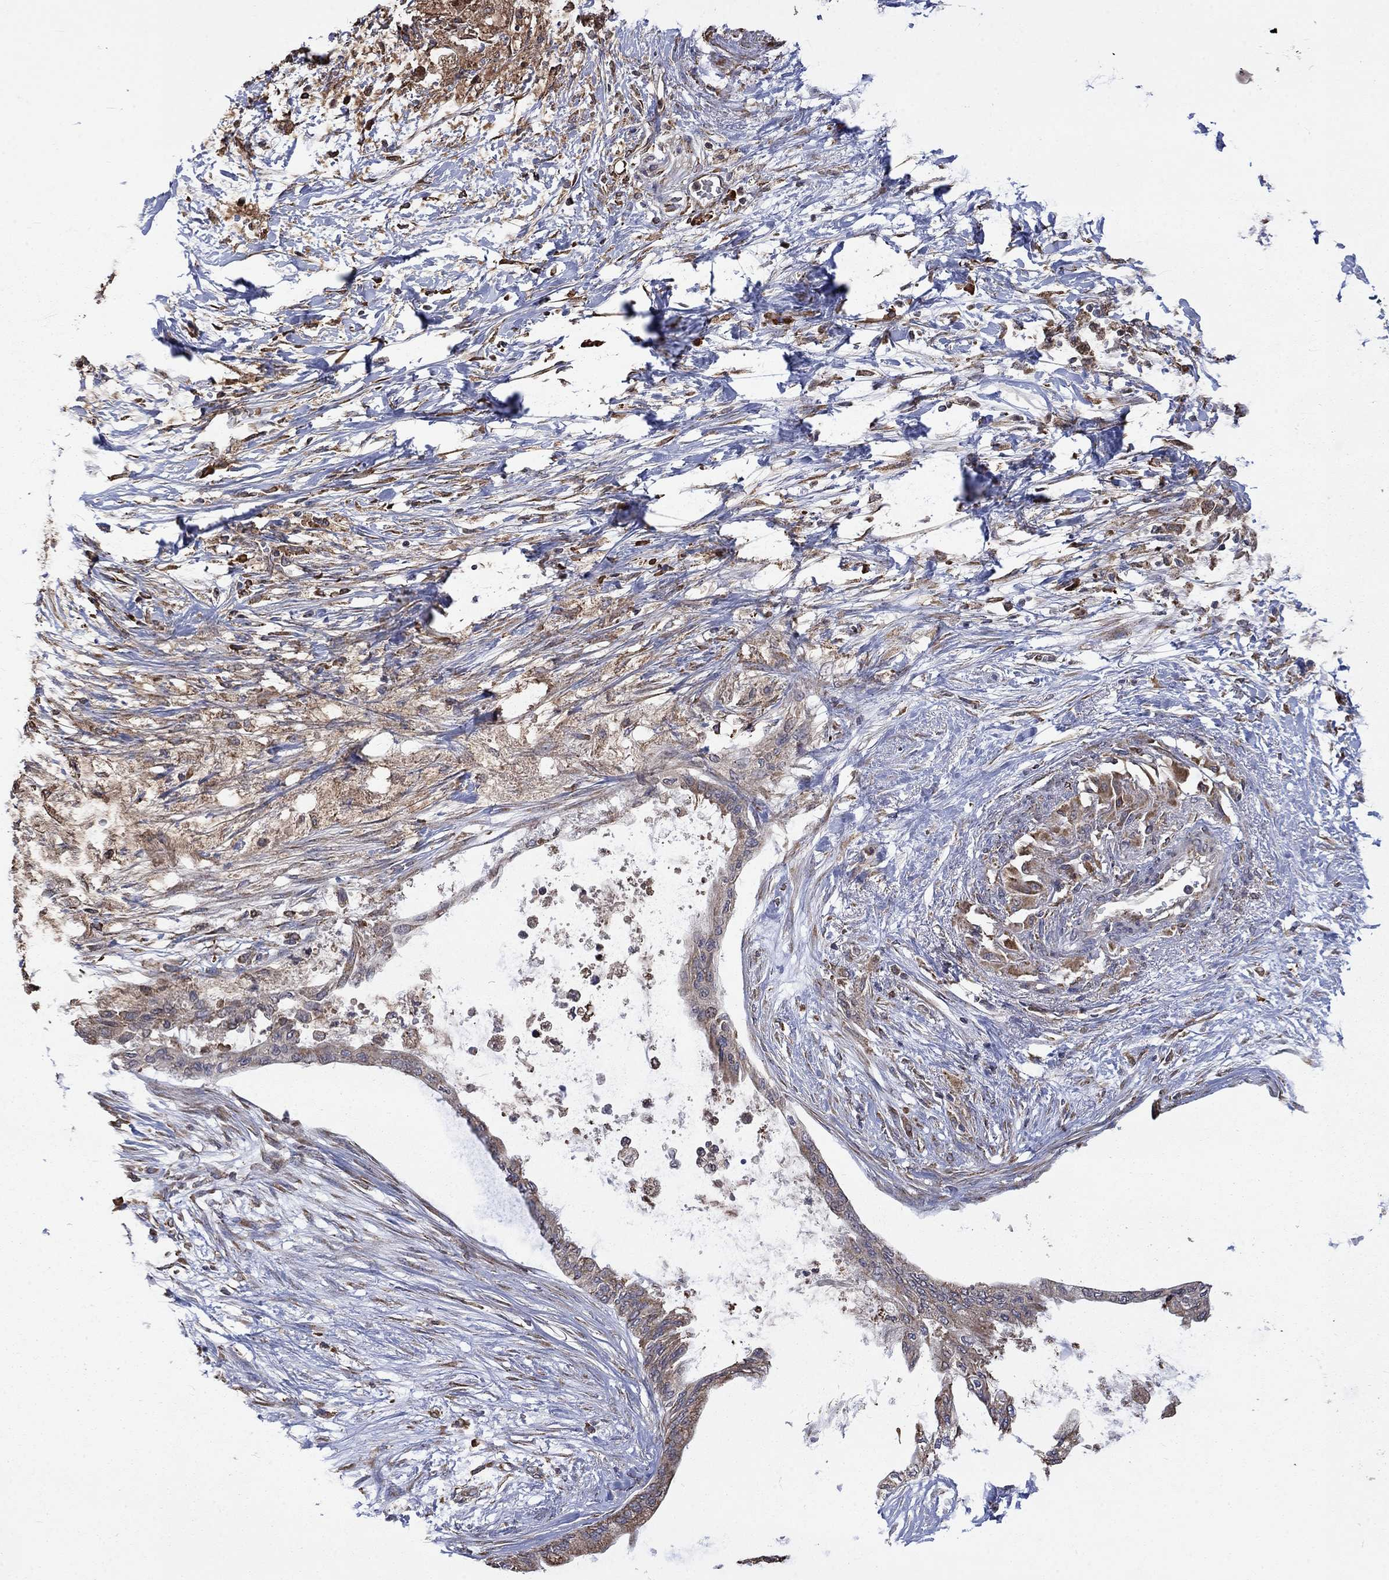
{"staining": {"intensity": "weak", "quantity": "25%-75%", "location": "cytoplasmic/membranous"}, "tissue": "pancreatic cancer", "cell_type": "Tumor cells", "image_type": "cancer", "snomed": [{"axis": "morphology", "description": "Normal tissue, NOS"}, {"axis": "morphology", "description": "Adenocarcinoma, NOS"}, {"axis": "topography", "description": "Pancreas"}, {"axis": "topography", "description": "Duodenum"}], "caption": "Pancreatic cancer stained with DAB (3,3'-diaminobenzidine) immunohistochemistry (IHC) shows low levels of weak cytoplasmic/membranous expression in about 25%-75% of tumor cells. The staining was performed using DAB to visualize the protein expression in brown, while the nuclei were stained in blue with hematoxylin (Magnification: 20x).", "gene": "ESRRA", "patient": {"sex": "female", "age": 60}}